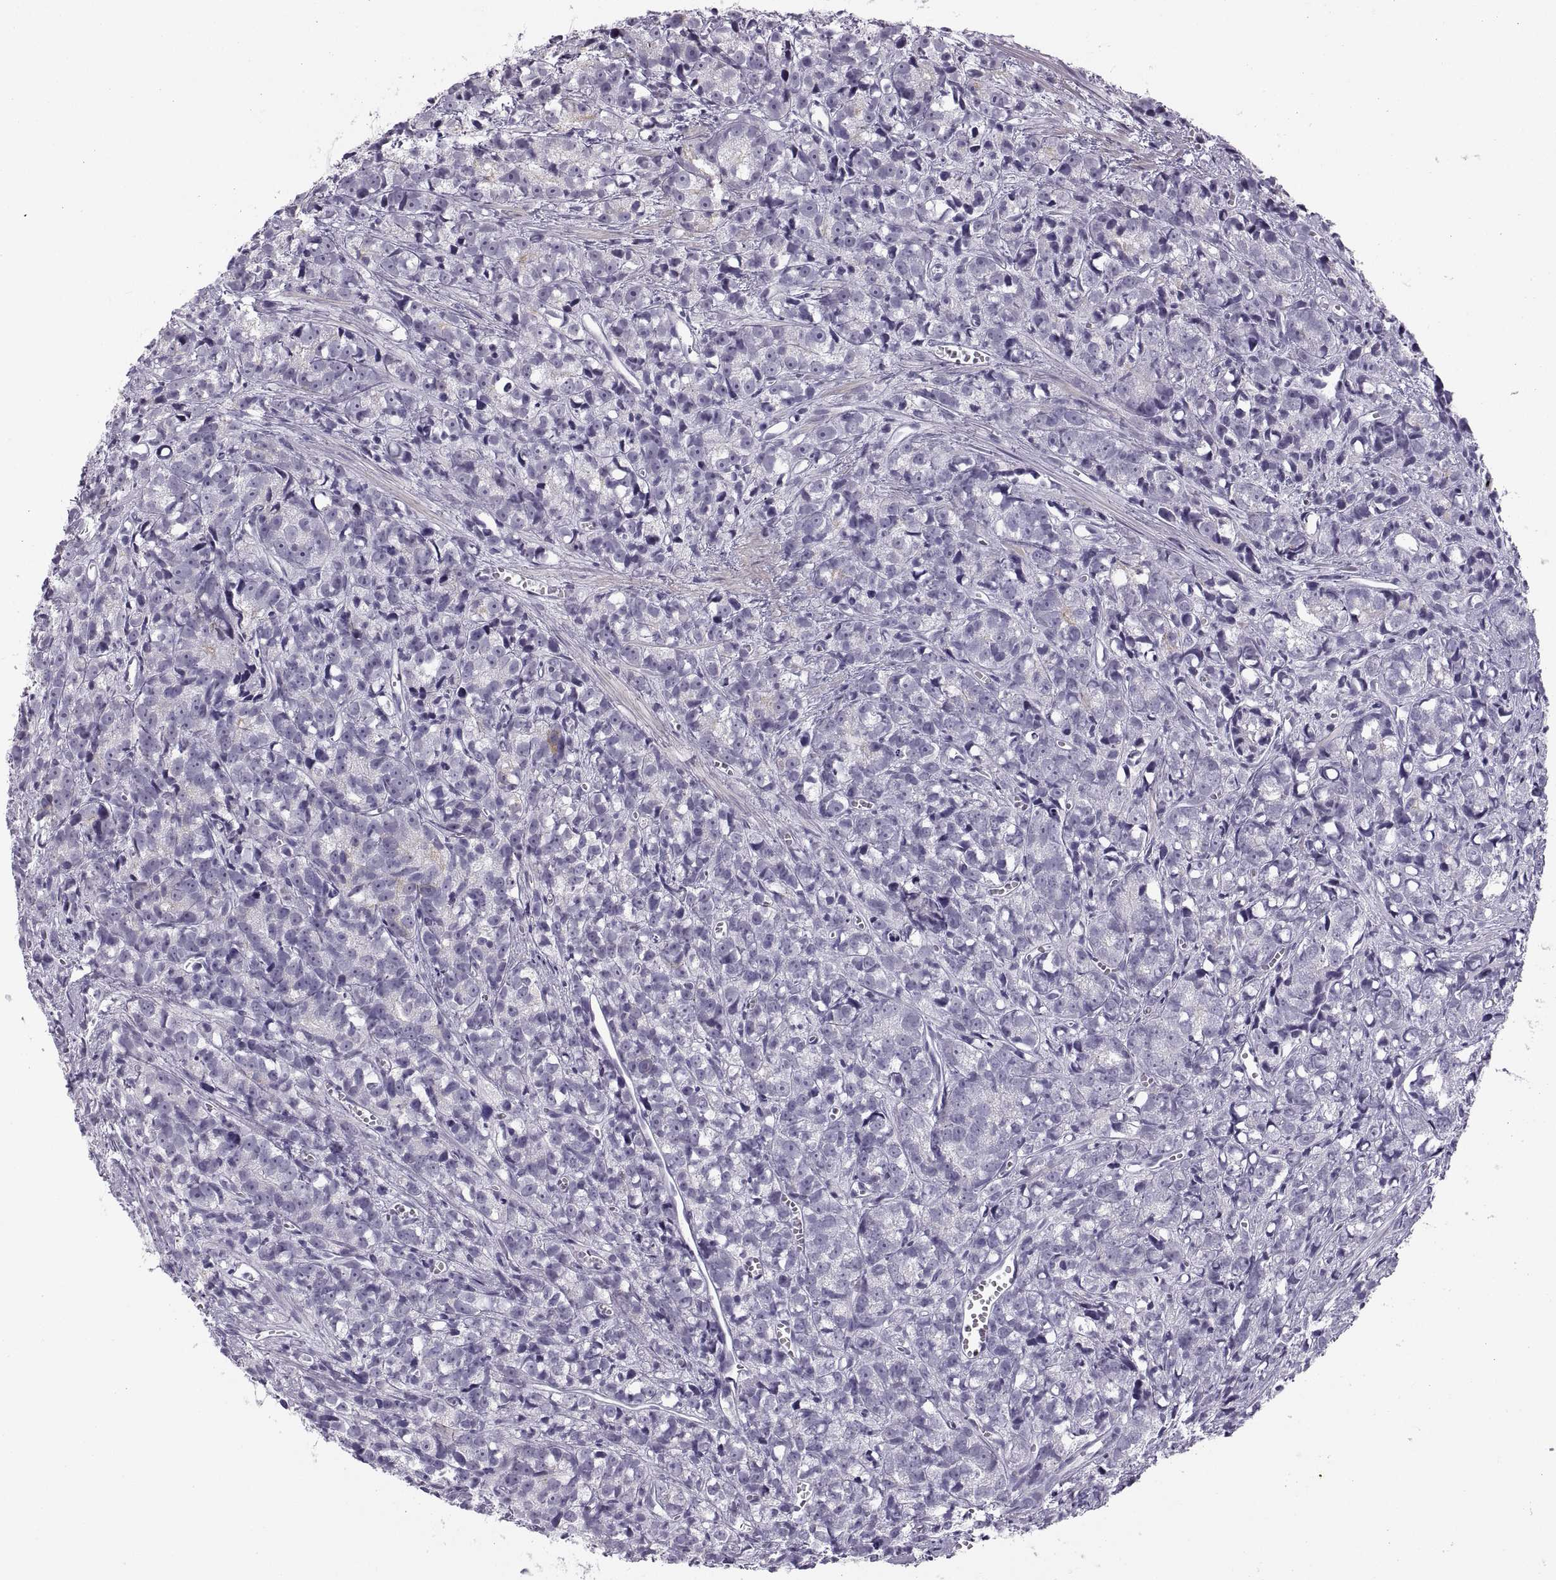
{"staining": {"intensity": "negative", "quantity": "none", "location": "none"}, "tissue": "prostate cancer", "cell_type": "Tumor cells", "image_type": "cancer", "snomed": [{"axis": "morphology", "description": "Adenocarcinoma, High grade"}, {"axis": "topography", "description": "Prostate"}], "caption": "Immunohistochemical staining of prostate high-grade adenocarcinoma reveals no significant expression in tumor cells.", "gene": "C3orf22", "patient": {"sex": "male", "age": 77}}